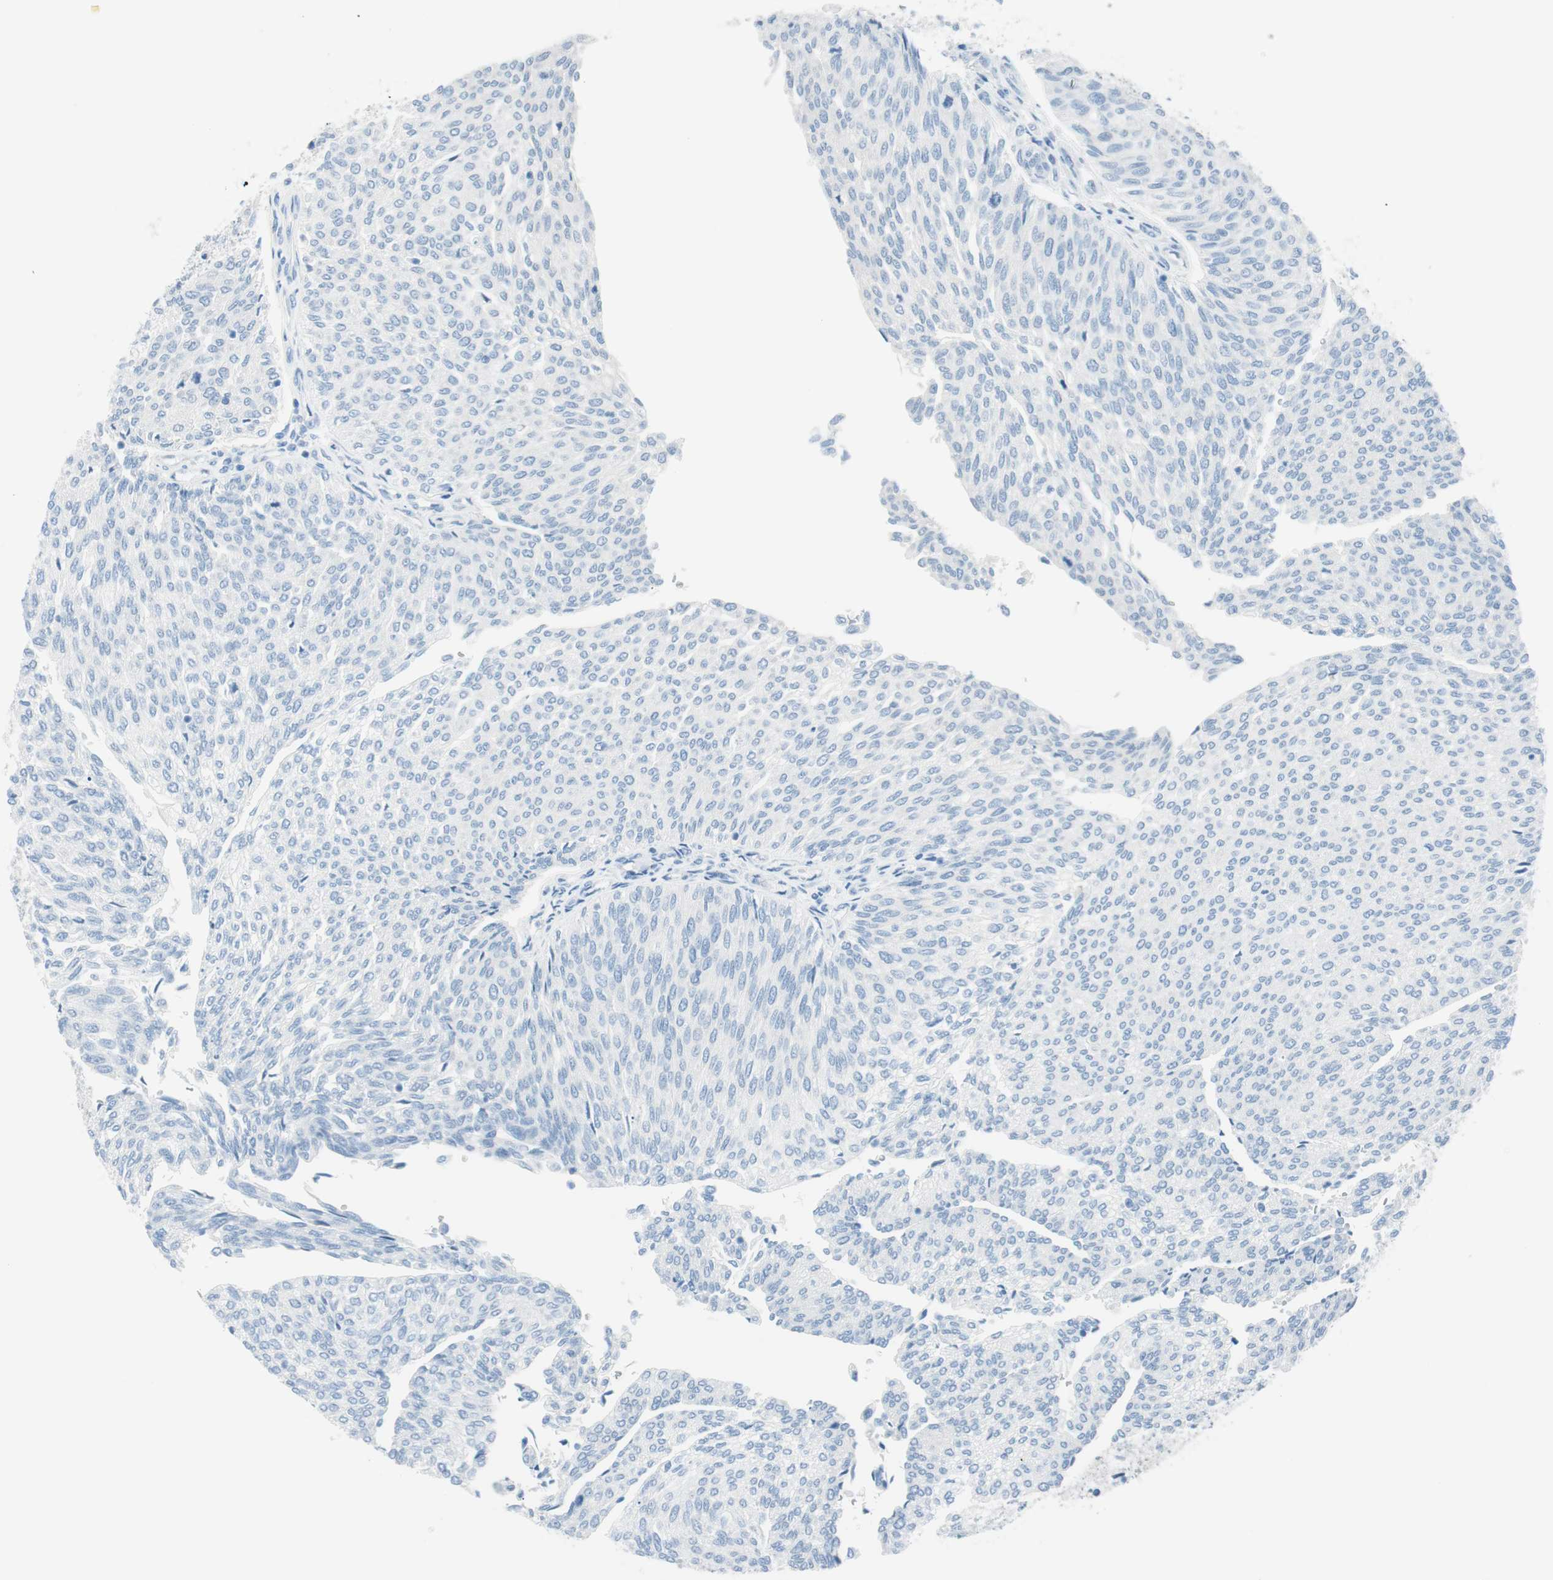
{"staining": {"intensity": "negative", "quantity": "none", "location": "none"}, "tissue": "urothelial cancer", "cell_type": "Tumor cells", "image_type": "cancer", "snomed": [{"axis": "morphology", "description": "Urothelial carcinoma, Low grade"}, {"axis": "topography", "description": "Urinary bladder"}], "caption": "Immunohistochemistry (IHC) histopathology image of neoplastic tissue: low-grade urothelial carcinoma stained with DAB exhibits no significant protein expression in tumor cells.", "gene": "TNFRSF13C", "patient": {"sex": "female", "age": 79}}